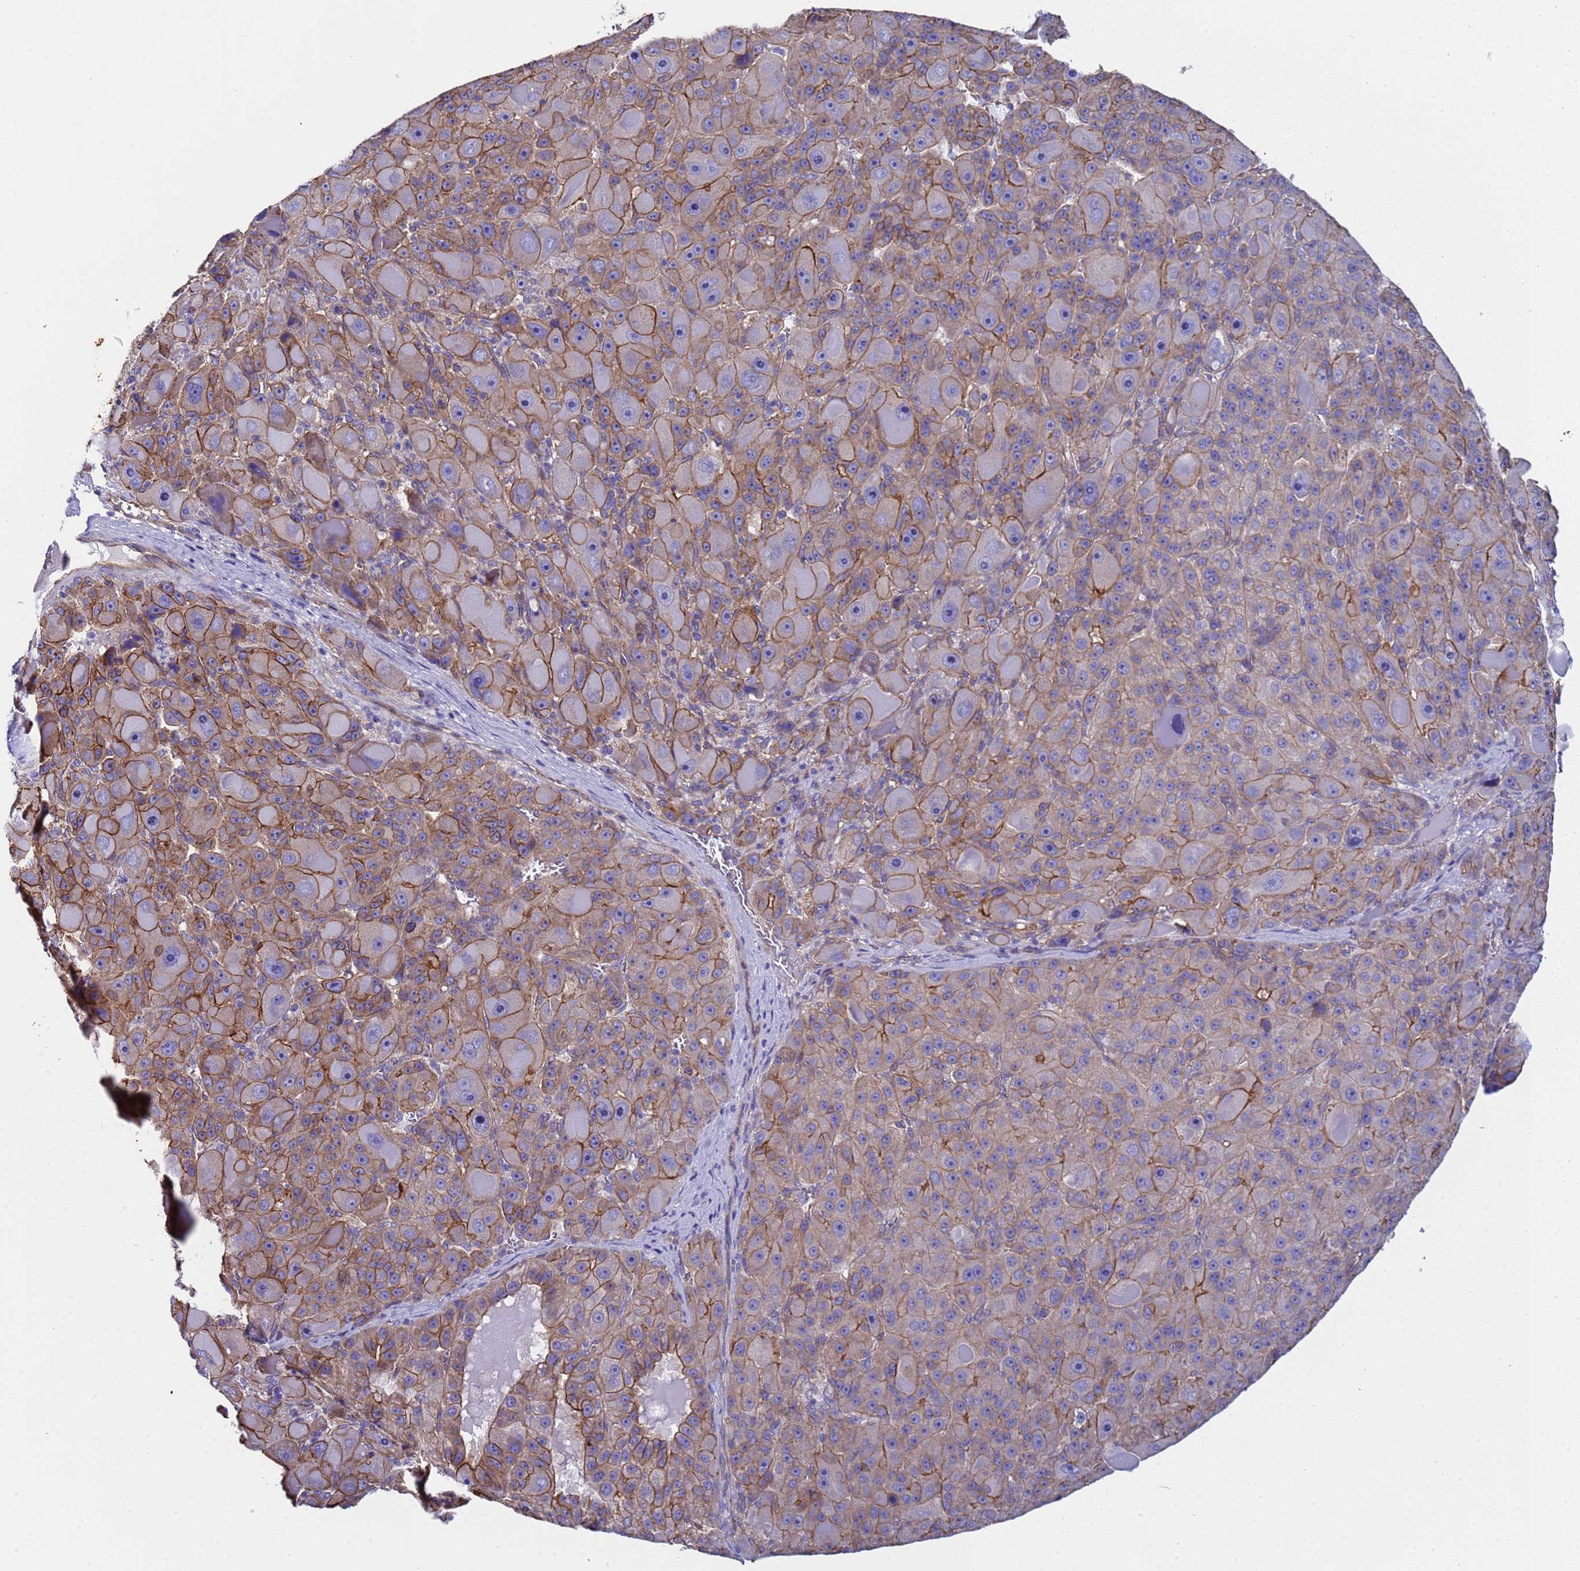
{"staining": {"intensity": "moderate", "quantity": ">75%", "location": "cytoplasmic/membranous"}, "tissue": "liver cancer", "cell_type": "Tumor cells", "image_type": "cancer", "snomed": [{"axis": "morphology", "description": "Carcinoma, Hepatocellular, NOS"}, {"axis": "topography", "description": "Liver"}], "caption": "Hepatocellular carcinoma (liver) stained for a protein (brown) displays moderate cytoplasmic/membranous positive staining in about >75% of tumor cells.", "gene": "ZNF248", "patient": {"sex": "male", "age": 76}}